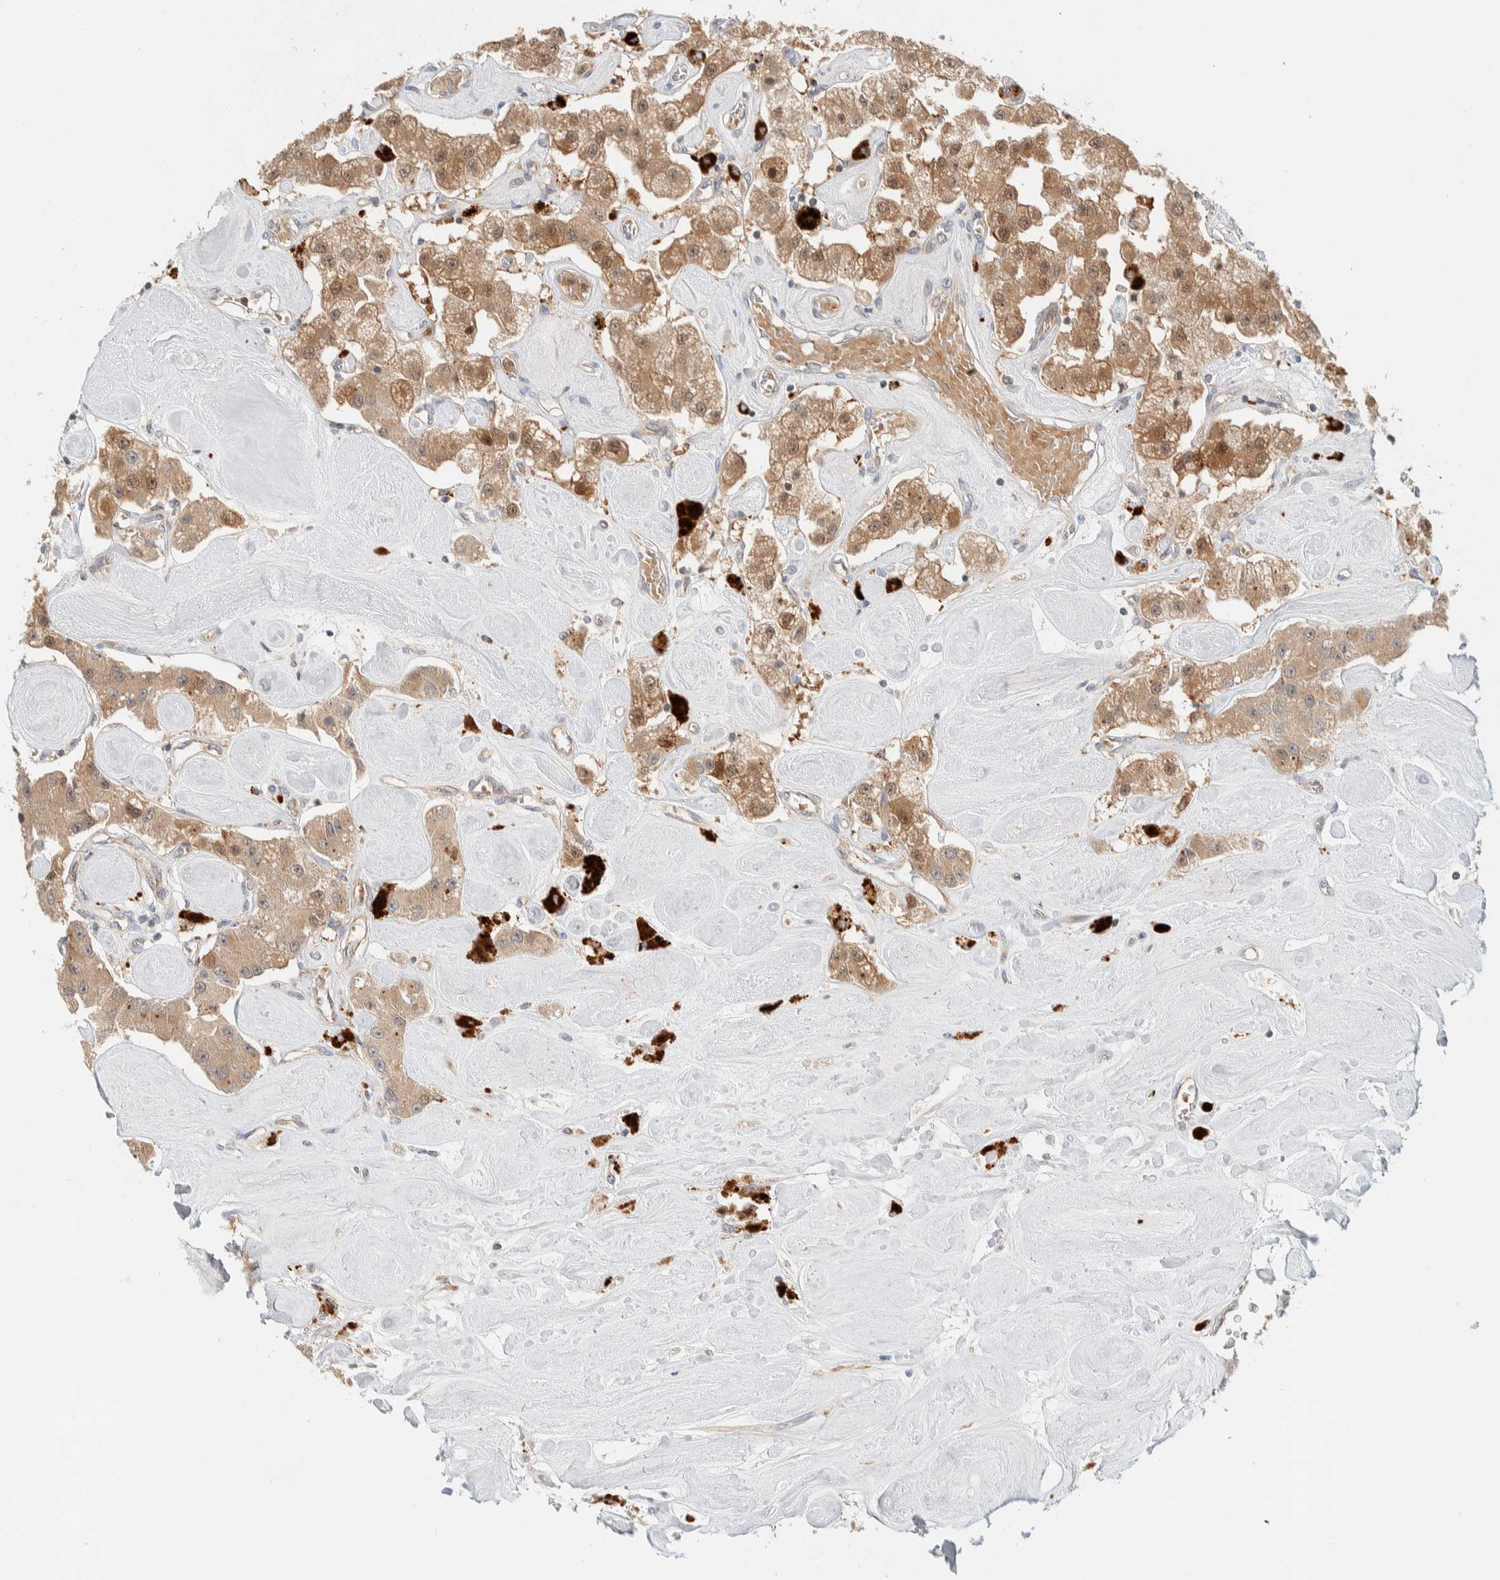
{"staining": {"intensity": "moderate", "quantity": ">75%", "location": "cytoplasmic/membranous"}, "tissue": "carcinoid", "cell_type": "Tumor cells", "image_type": "cancer", "snomed": [{"axis": "morphology", "description": "Carcinoid, malignant, NOS"}, {"axis": "topography", "description": "Pancreas"}], "caption": "Immunohistochemistry (IHC) (DAB (3,3'-diaminobenzidine)) staining of malignant carcinoid shows moderate cytoplasmic/membranous protein staining in about >75% of tumor cells.", "gene": "GCLM", "patient": {"sex": "male", "age": 41}}